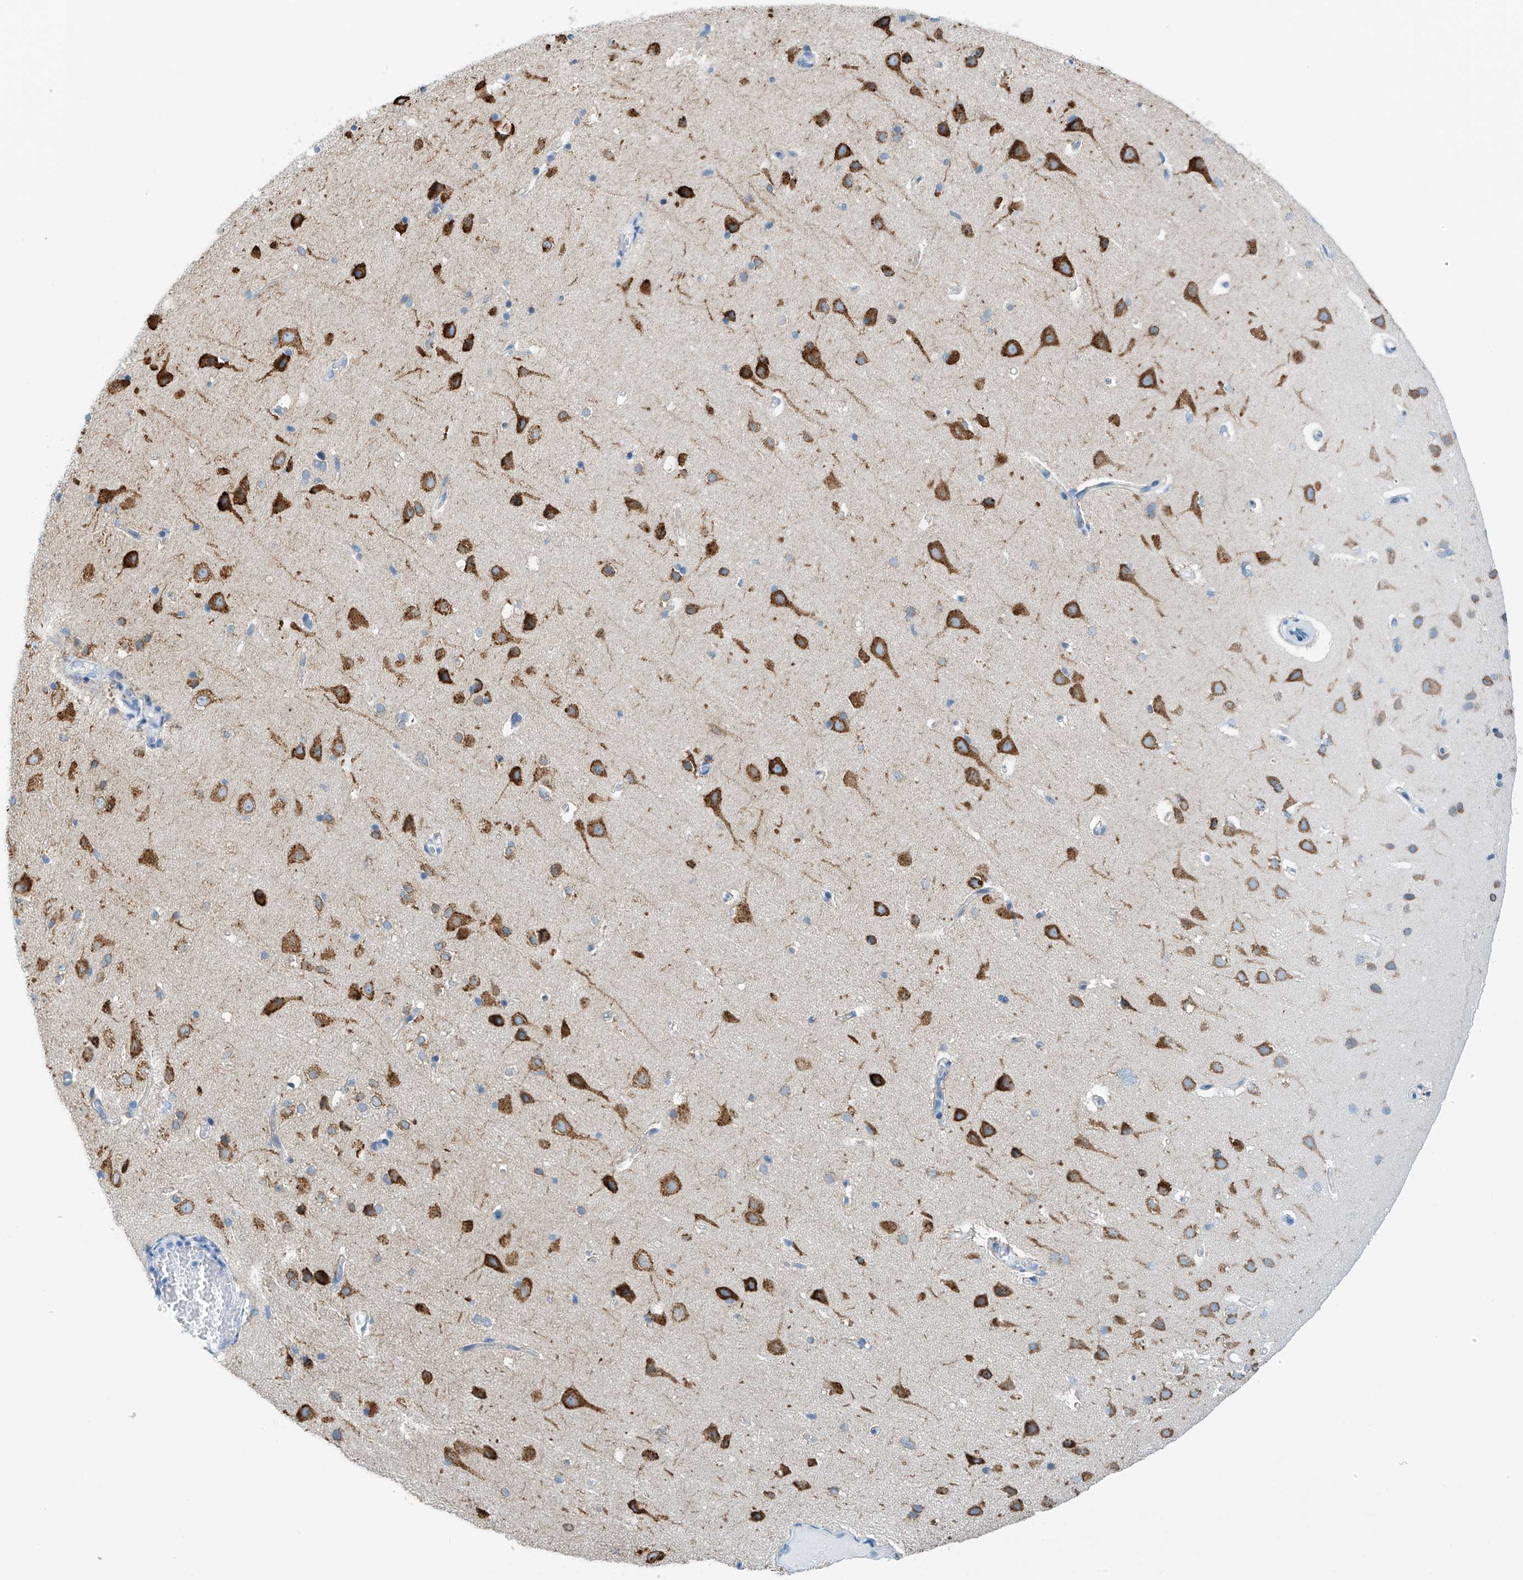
{"staining": {"intensity": "negative", "quantity": "none", "location": "none"}, "tissue": "cerebral cortex", "cell_type": "Endothelial cells", "image_type": "normal", "snomed": [{"axis": "morphology", "description": "Normal tissue, NOS"}, {"axis": "topography", "description": "Cerebral cortex"}], "caption": "The histopathology image shows no significant staining in endothelial cells of cerebral cortex.", "gene": "RCN2", "patient": {"sex": "male", "age": 34}}